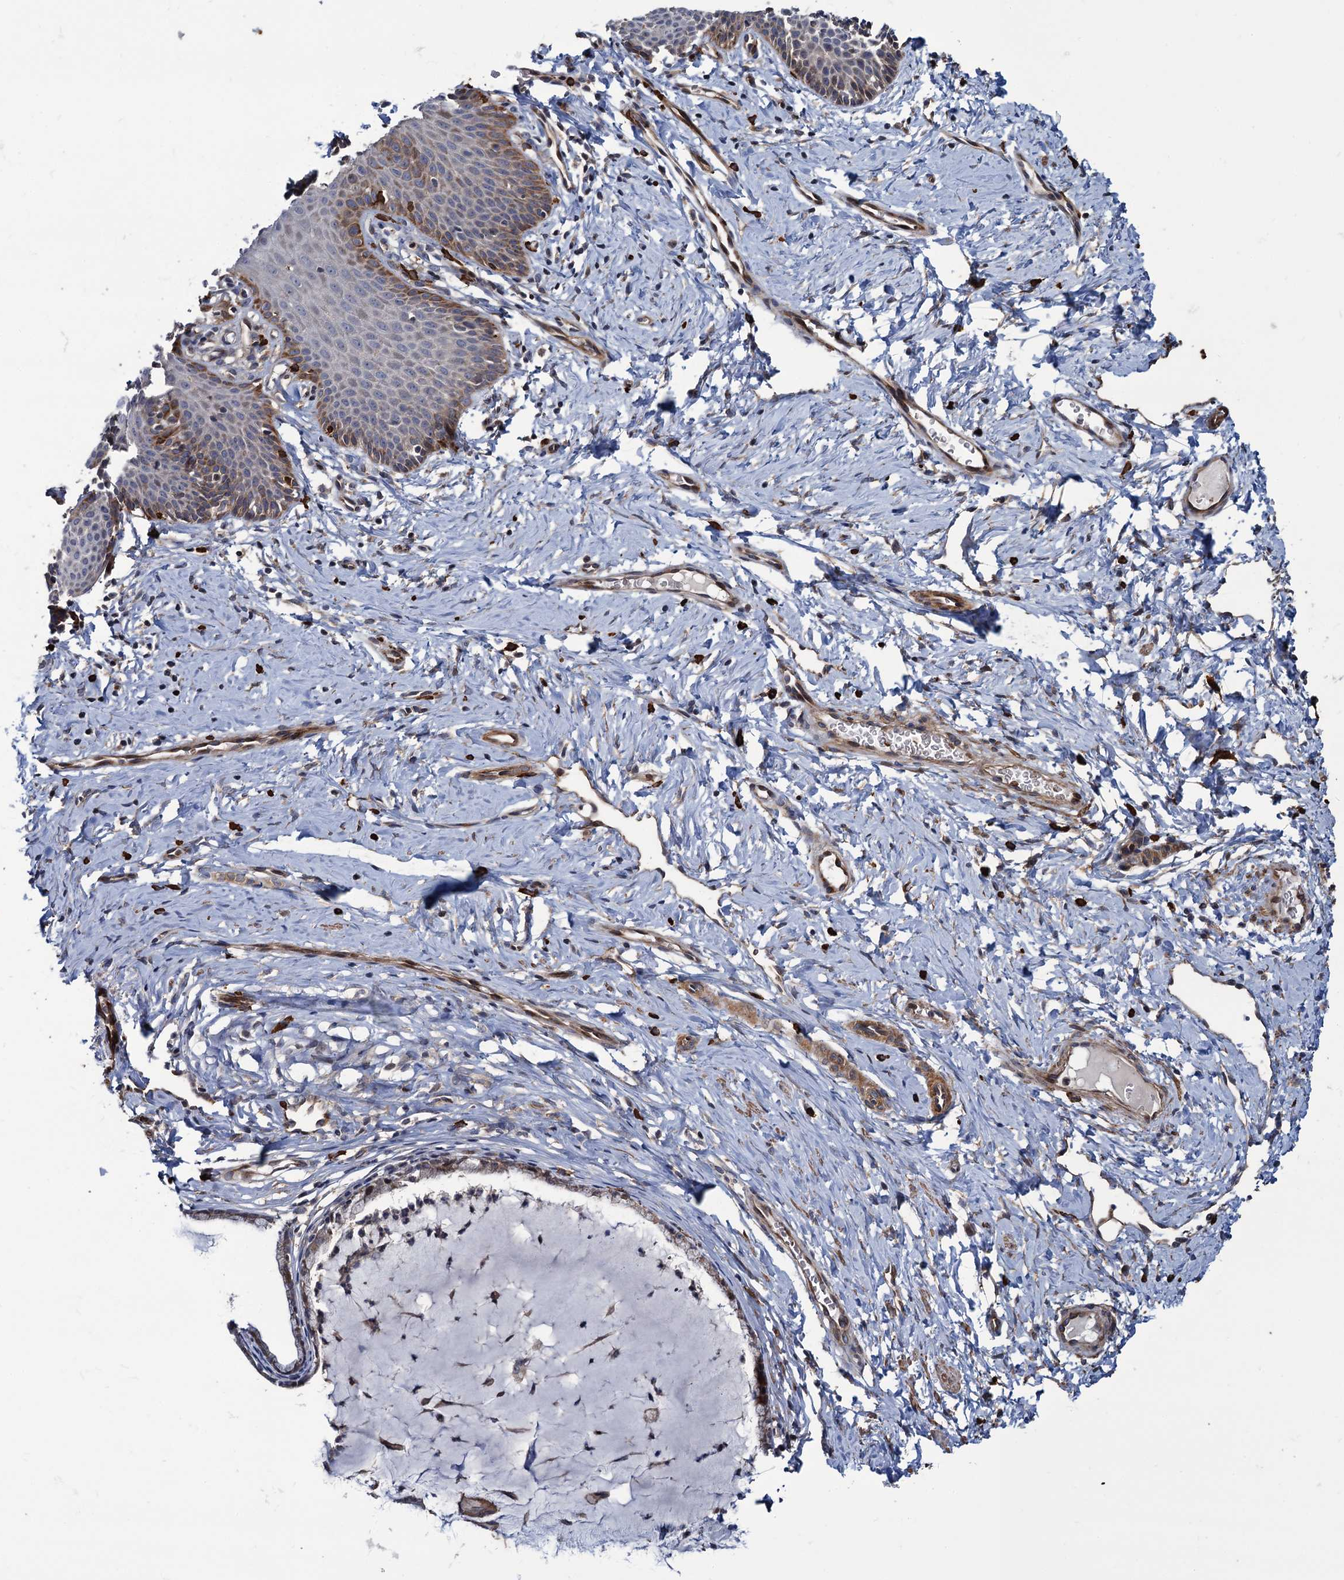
{"staining": {"intensity": "weak", "quantity": "25%-75%", "location": "cytoplasmic/membranous"}, "tissue": "cervix", "cell_type": "Glandular cells", "image_type": "normal", "snomed": [{"axis": "morphology", "description": "Normal tissue, NOS"}, {"axis": "topography", "description": "Cervix"}], "caption": "There is low levels of weak cytoplasmic/membranous expression in glandular cells of normal cervix, as demonstrated by immunohistochemical staining (brown color).", "gene": "KXD1", "patient": {"sex": "female", "age": 36}}